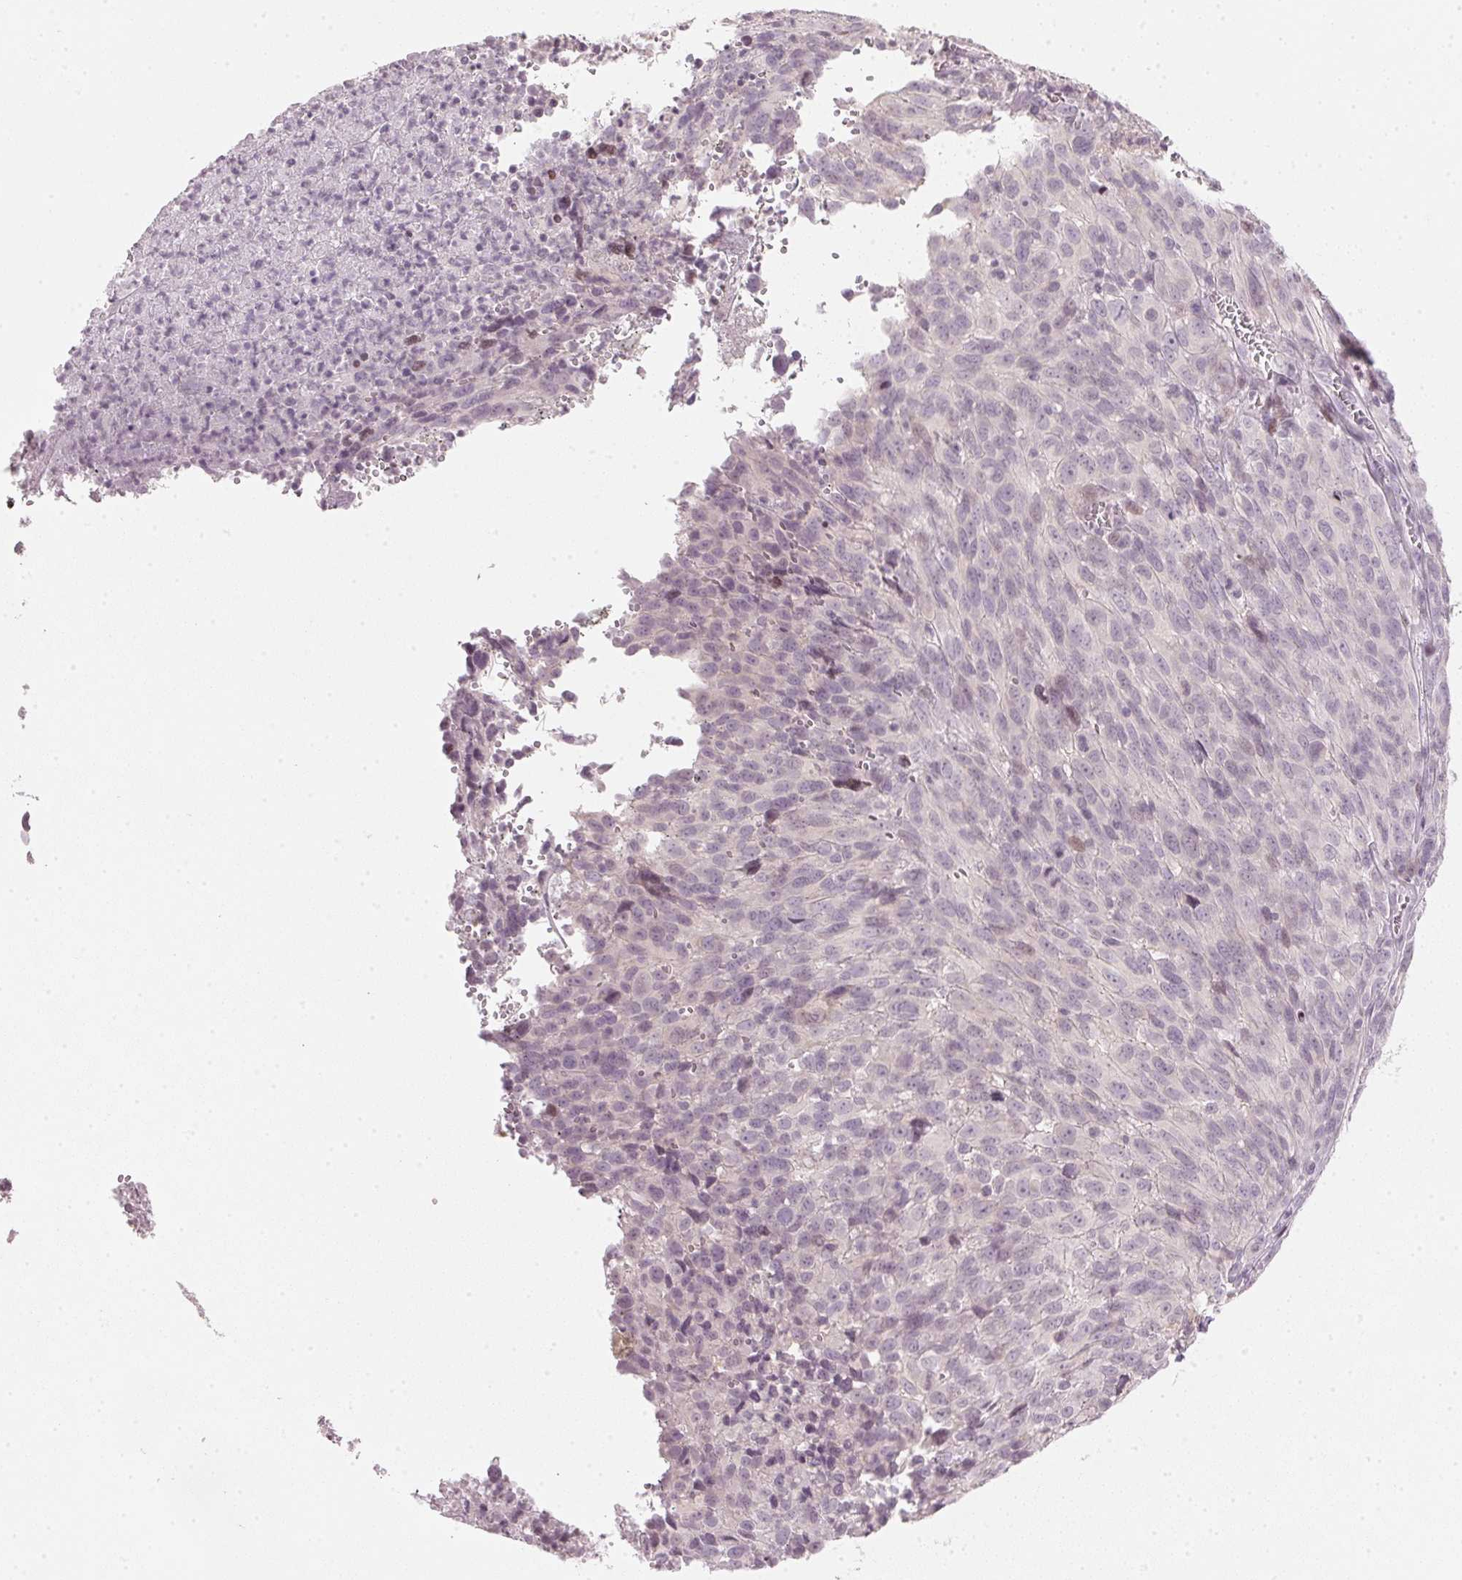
{"staining": {"intensity": "weak", "quantity": "<25%", "location": "cytoplasmic/membranous"}, "tissue": "melanoma", "cell_type": "Tumor cells", "image_type": "cancer", "snomed": [{"axis": "morphology", "description": "Malignant melanoma, NOS"}, {"axis": "topography", "description": "Skin"}], "caption": "Human melanoma stained for a protein using immunohistochemistry reveals no positivity in tumor cells.", "gene": "SFRP4", "patient": {"sex": "male", "age": 51}}